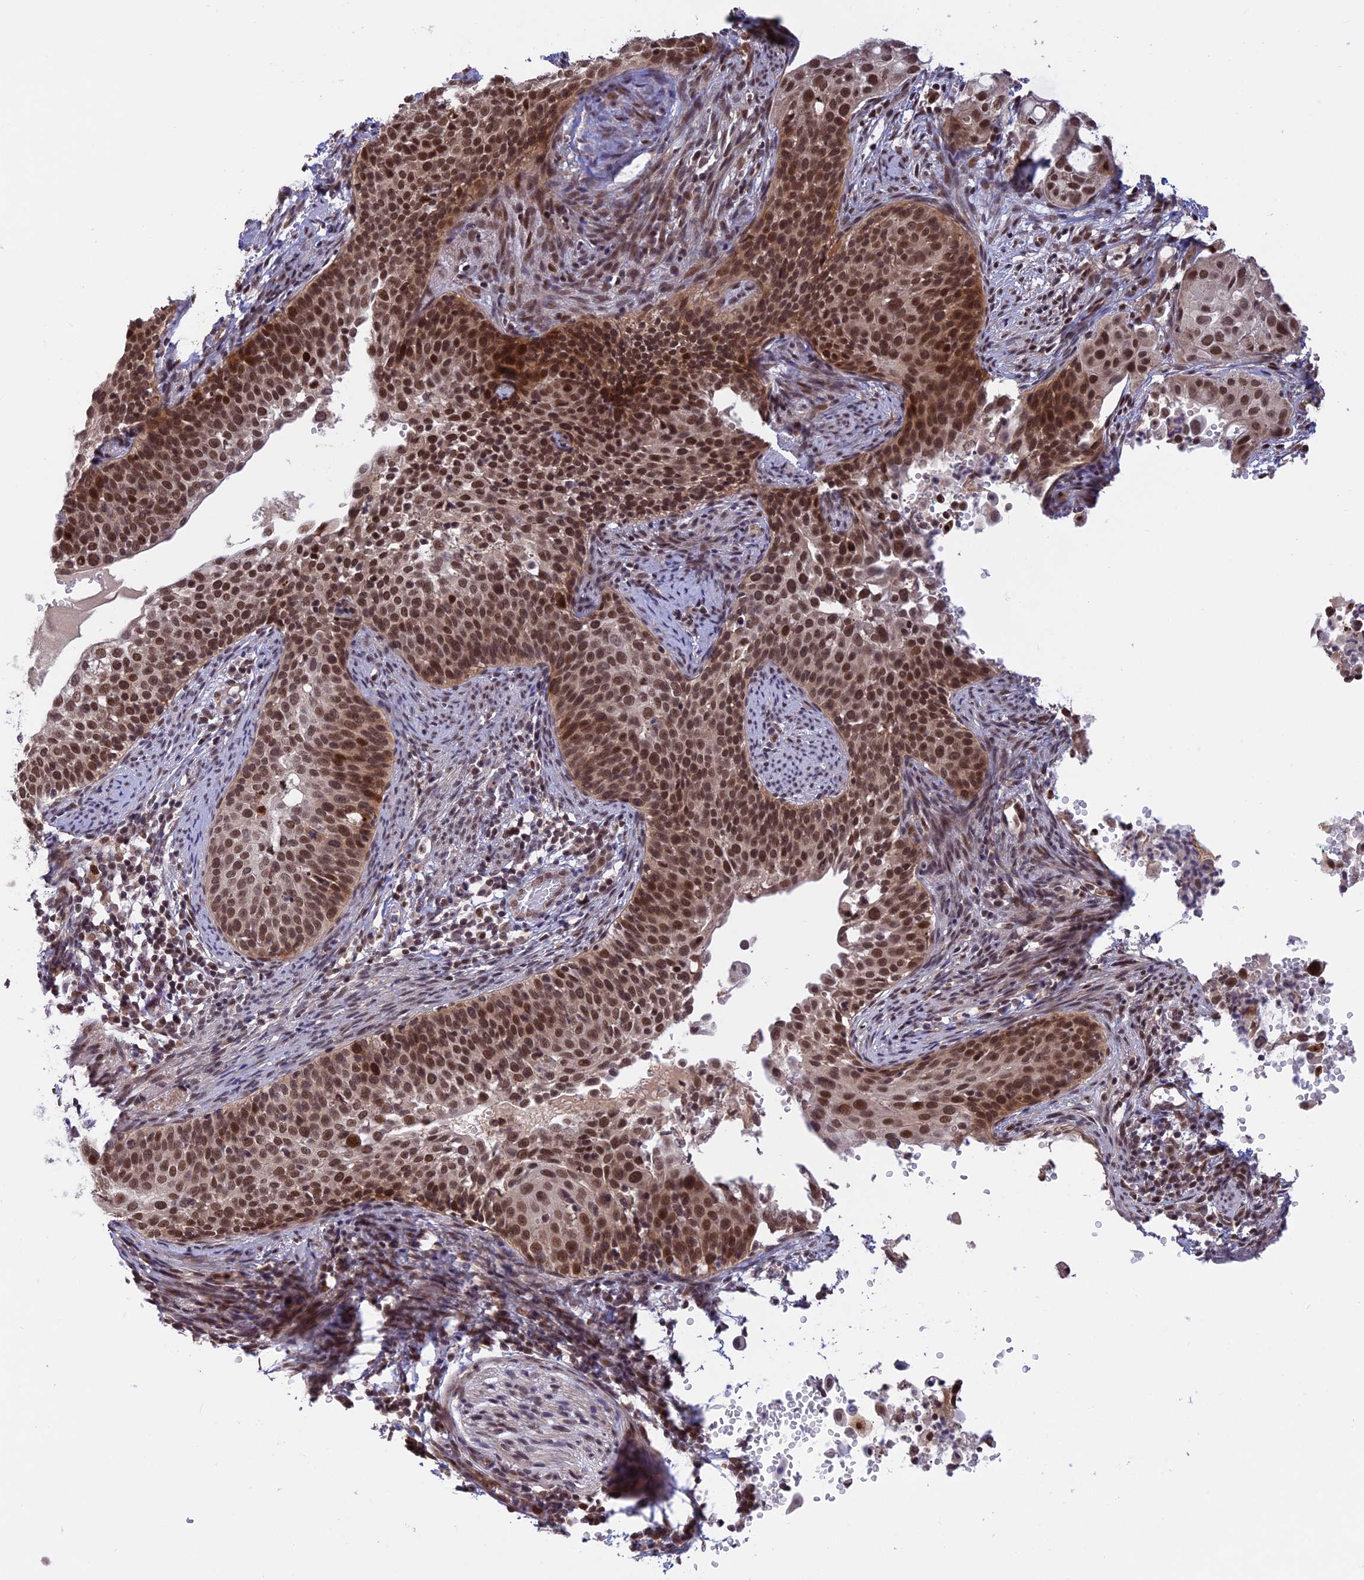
{"staining": {"intensity": "strong", "quantity": ">75%", "location": "nuclear"}, "tissue": "cervical cancer", "cell_type": "Tumor cells", "image_type": "cancer", "snomed": [{"axis": "morphology", "description": "Squamous cell carcinoma, NOS"}, {"axis": "topography", "description": "Cervix"}], "caption": "The histopathology image exhibits immunohistochemical staining of squamous cell carcinoma (cervical). There is strong nuclear staining is identified in about >75% of tumor cells.", "gene": "POLR2C", "patient": {"sex": "female", "age": 44}}